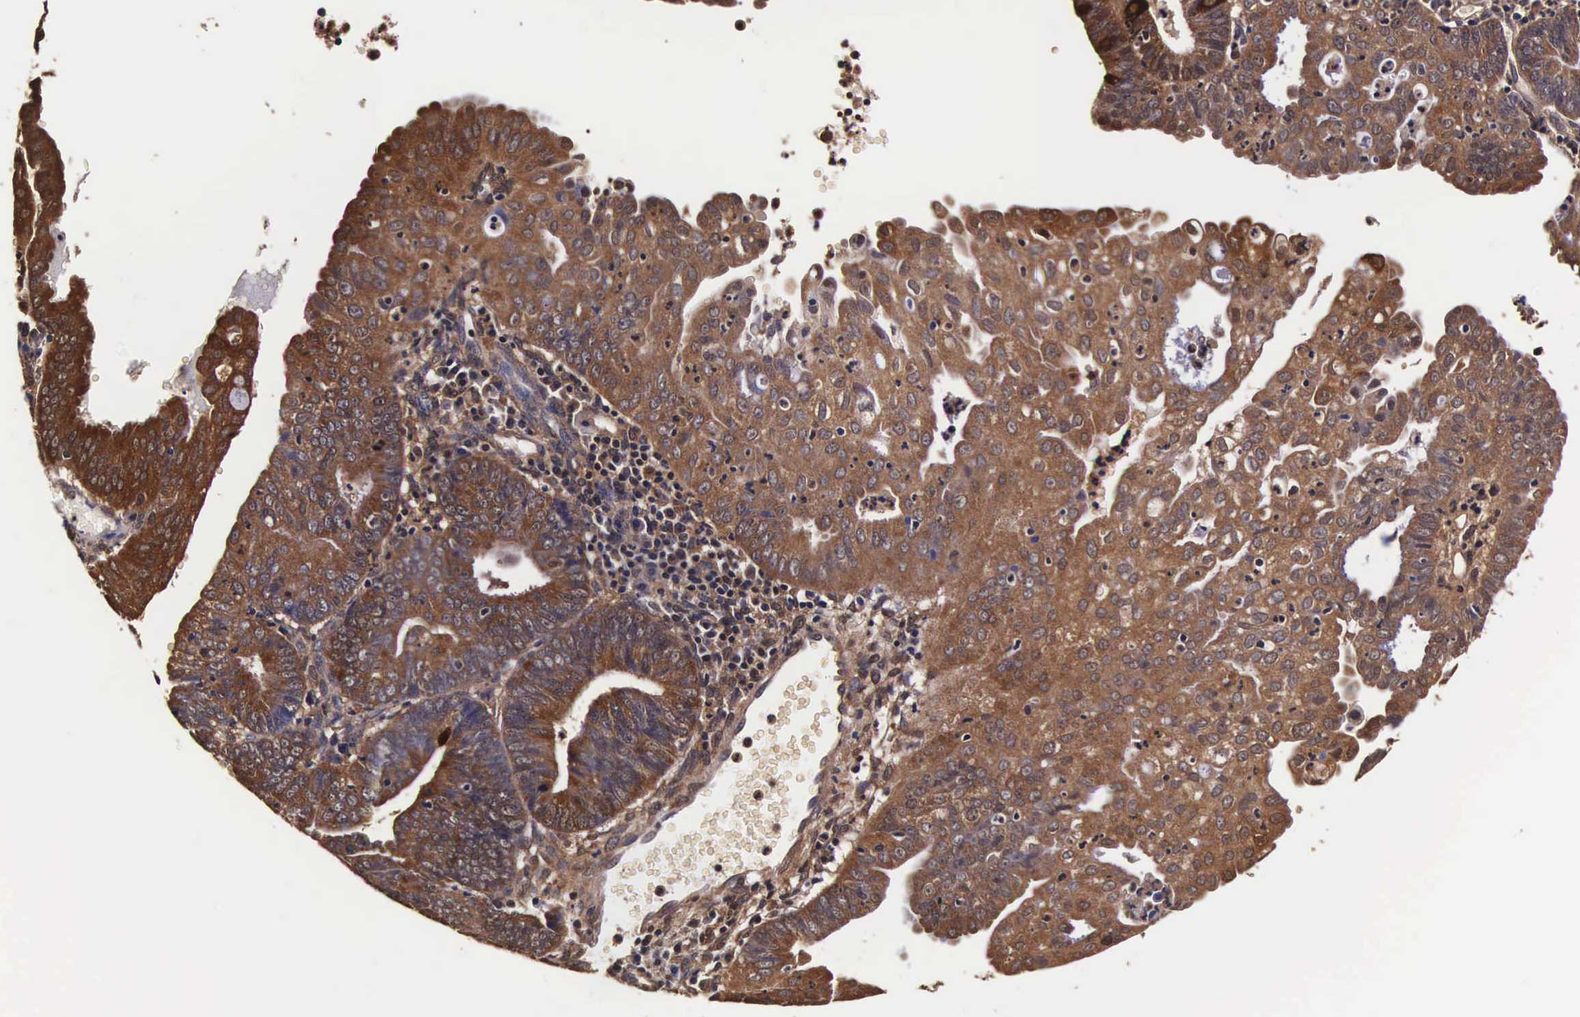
{"staining": {"intensity": "strong", "quantity": ">75%", "location": "cytoplasmic/membranous,nuclear"}, "tissue": "endometrial cancer", "cell_type": "Tumor cells", "image_type": "cancer", "snomed": [{"axis": "morphology", "description": "Adenocarcinoma, NOS"}, {"axis": "topography", "description": "Endometrium"}], "caption": "Immunohistochemistry image of neoplastic tissue: endometrial cancer stained using immunohistochemistry (IHC) shows high levels of strong protein expression localized specifically in the cytoplasmic/membranous and nuclear of tumor cells, appearing as a cytoplasmic/membranous and nuclear brown color.", "gene": "TECPR2", "patient": {"sex": "female", "age": 60}}